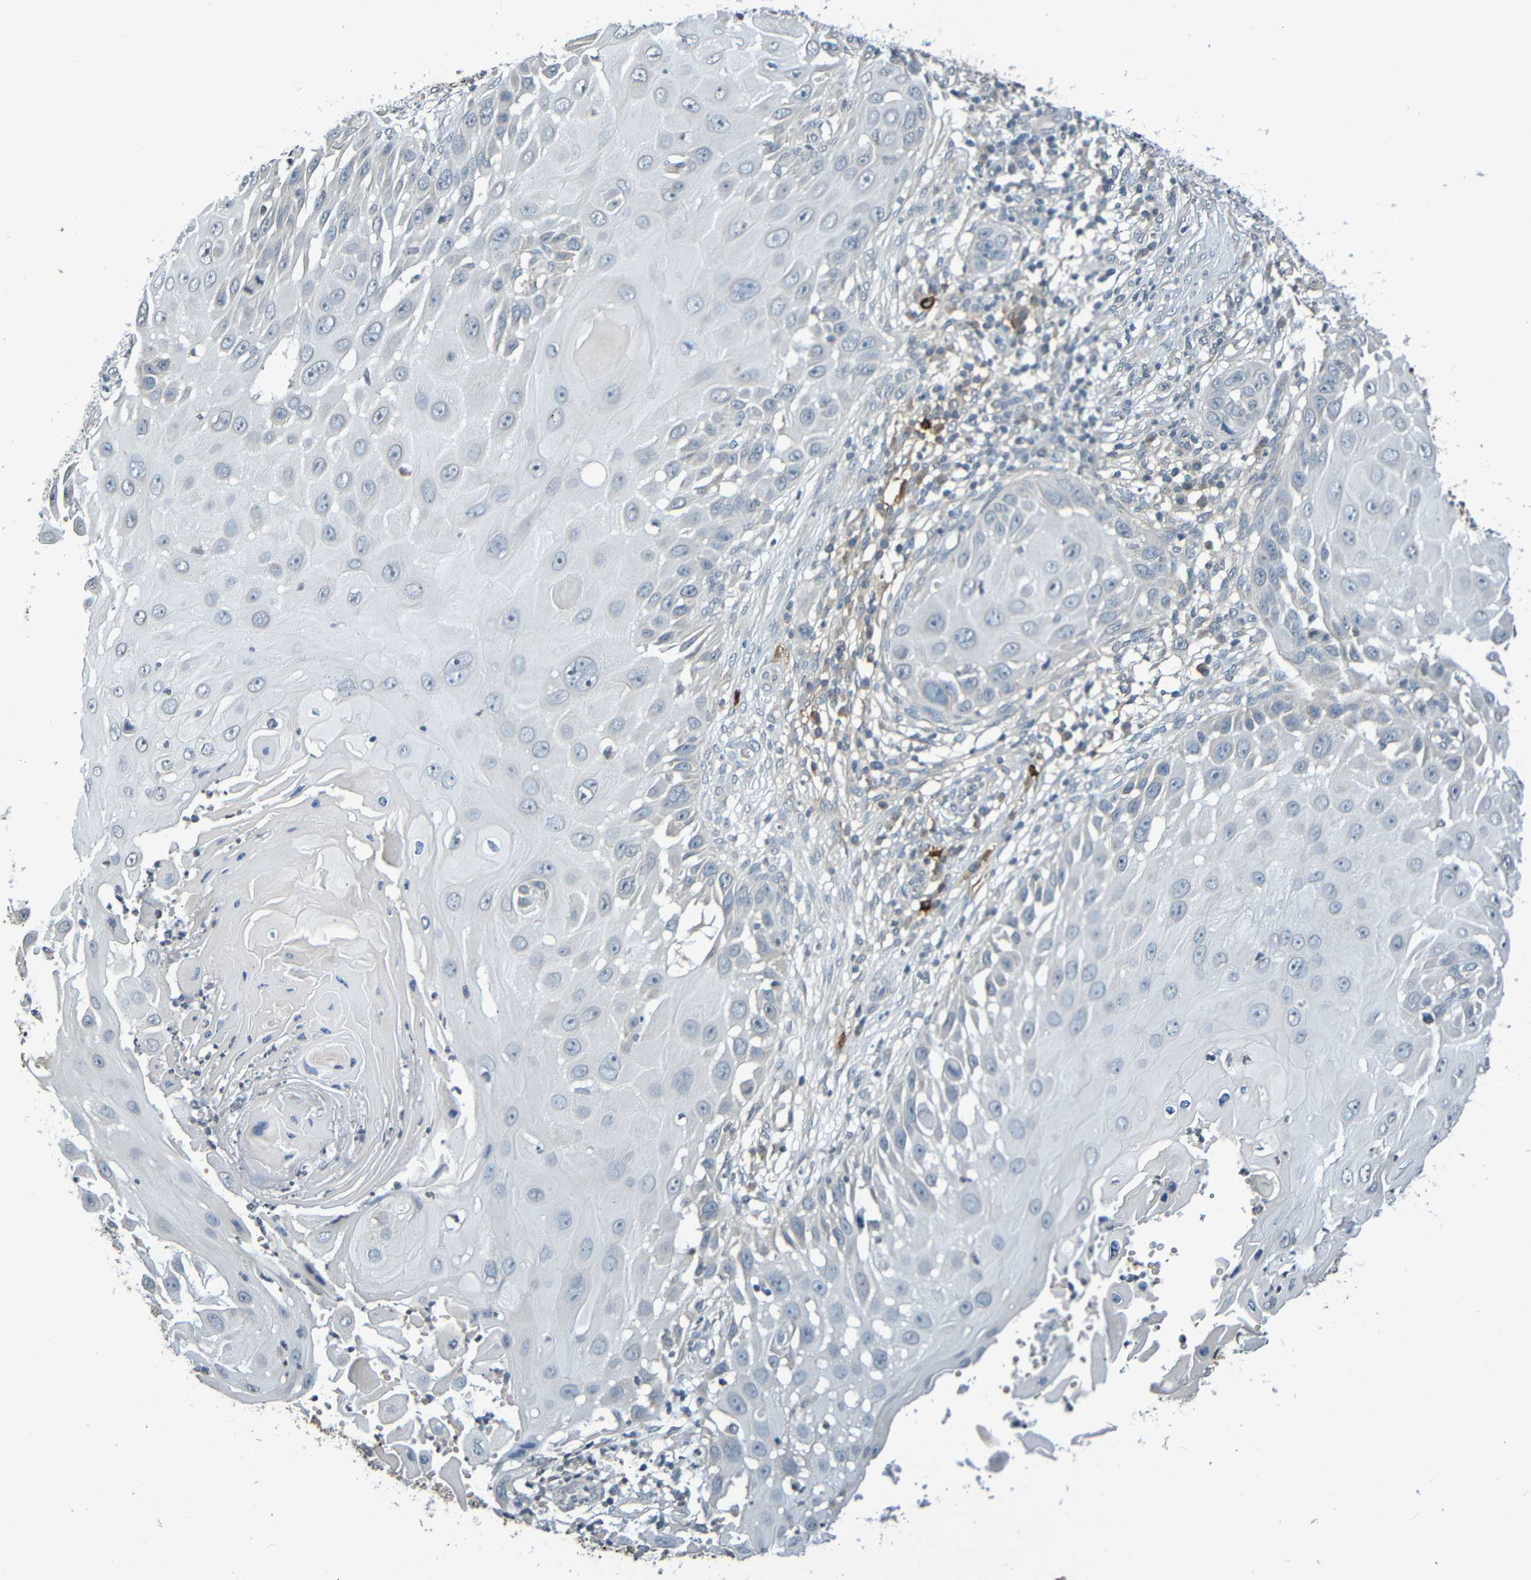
{"staining": {"intensity": "negative", "quantity": "none", "location": "none"}, "tissue": "skin cancer", "cell_type": "Tumor cells", "image_type": "cancer", "snomed": [{"axis": "morphology", "description": "Squamous cell carcinoma, NOS"}, {"axis": "topography", "description": "Skin"}], "caption": "Human skin cancer stained for a protein using immunohistochemistry (IHC) reveals no expression in tumor cells.", "gene": "C3AR1", "patient": {"sex": "female", "age": 44}}